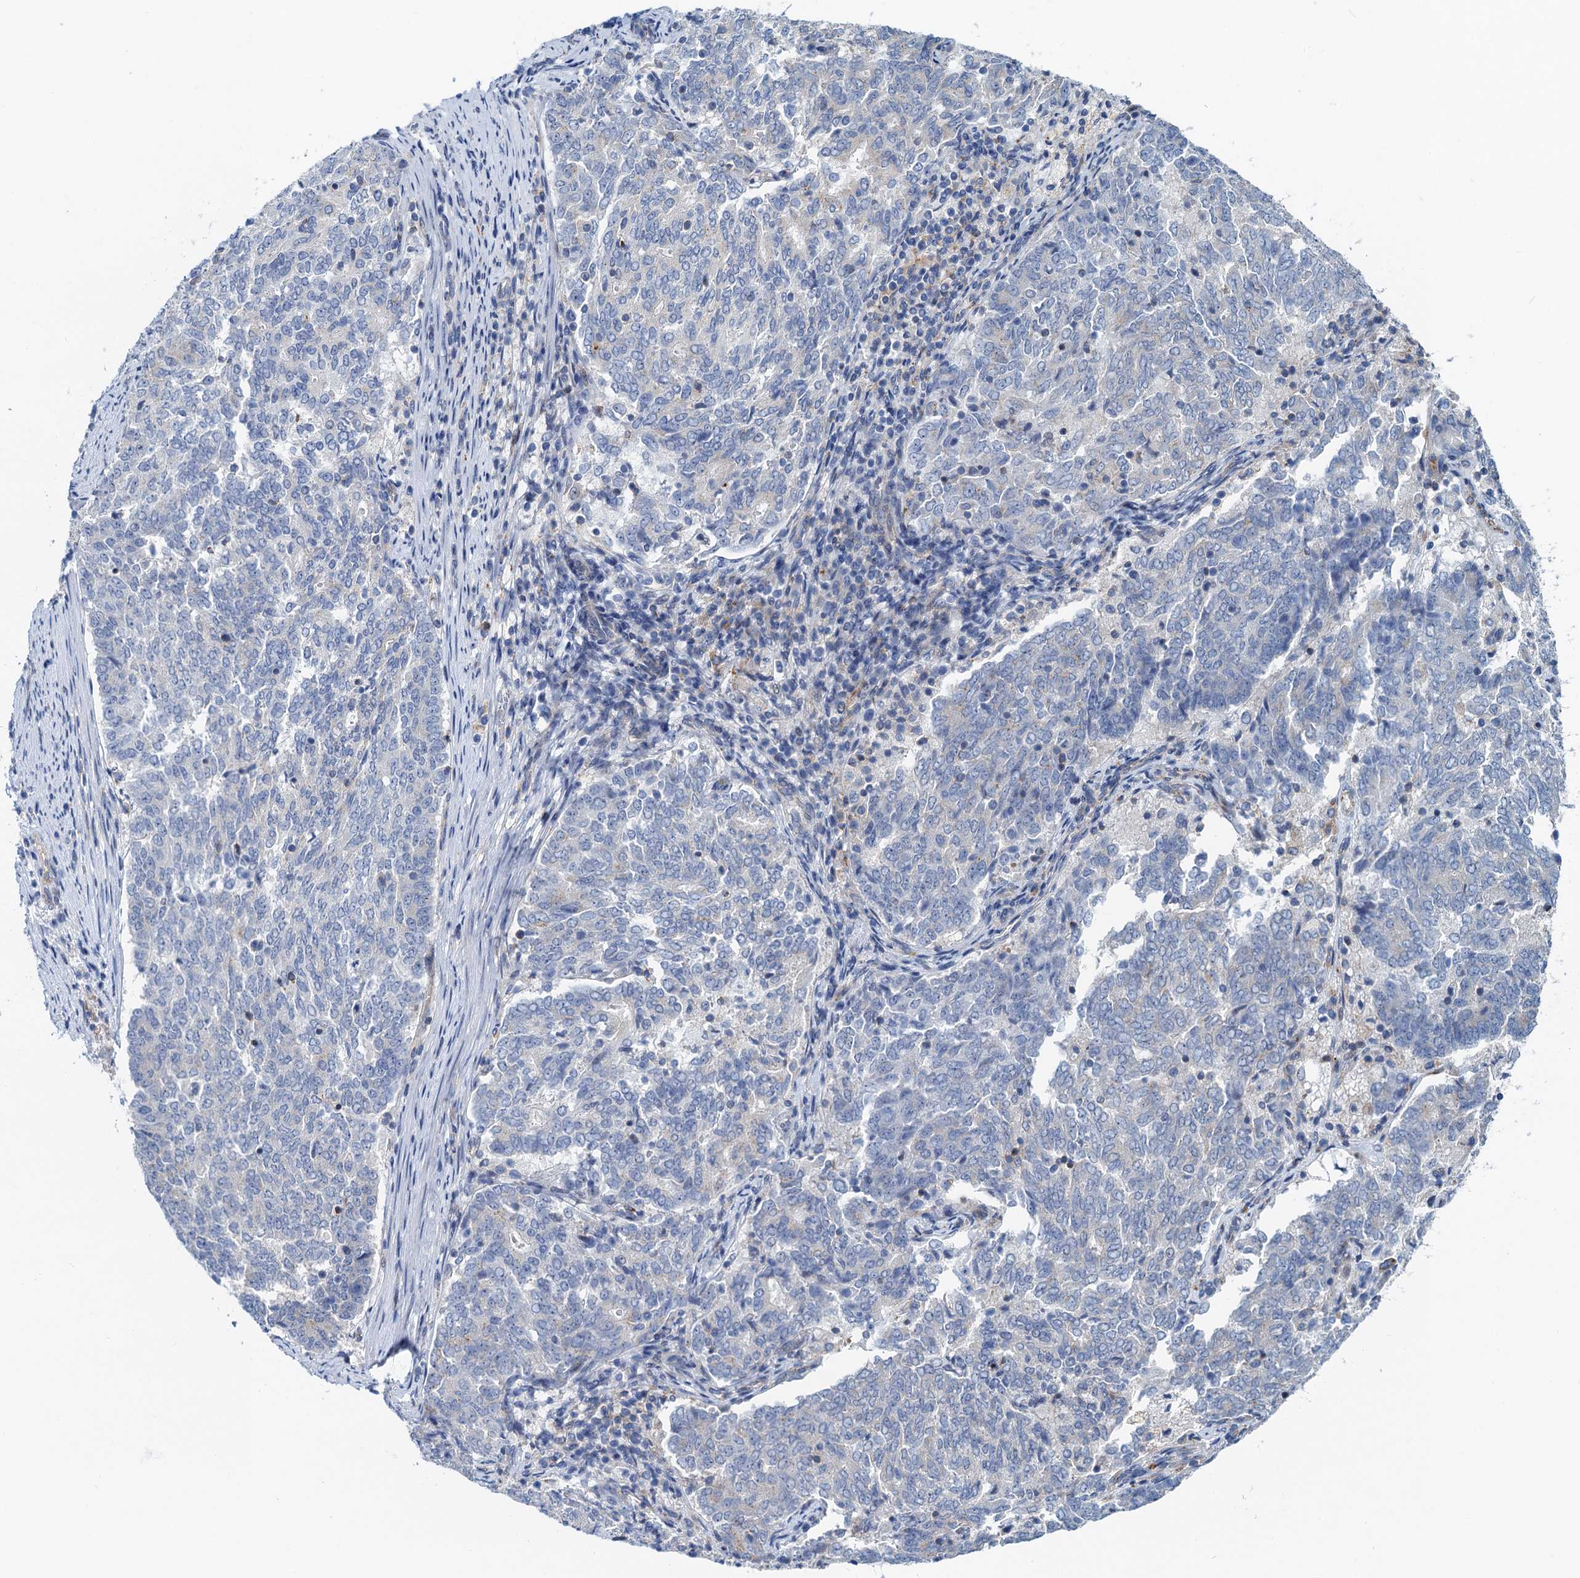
{"staining": {"intensity": "negative", "quantity": "none", "location": "none"}, "tissue": "endometrial cancer", "cell_type": "Tumor cells", "image_type": "cancer", "snomed": [{"axis": "morphology", "description": "Adenocarcinoma, NOS"}, {"axis": "topography", "description": "Endometrium"}], "caption": "A high-resolution histopathology image shows immunohistochemistry (IHC) staining of endometrial cancer, which demonstrates no significant staining in tumor cells.", "gene": "NBEA", "patient": {"sex": "female", "age": 80}}